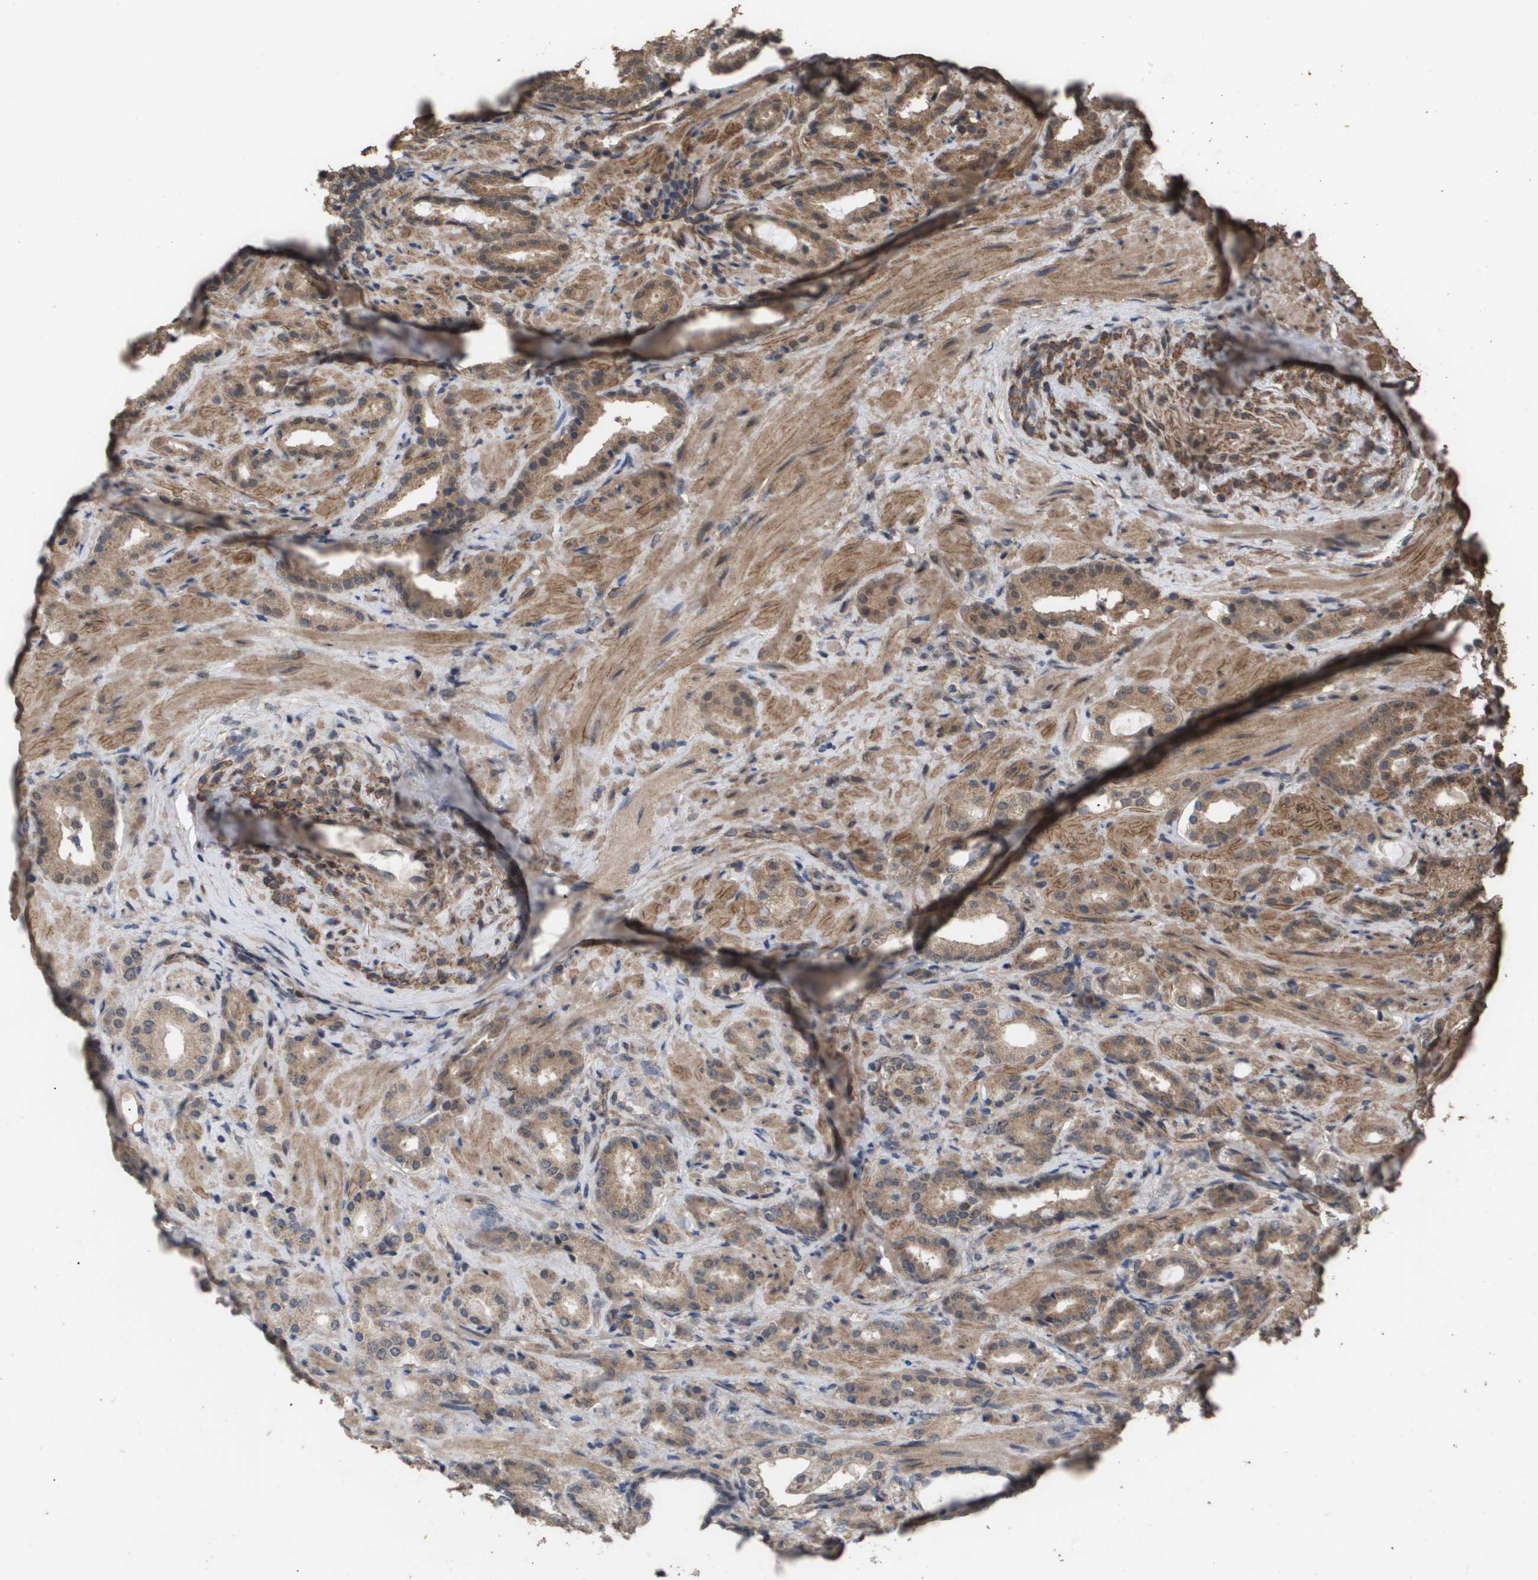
{"staining": {"intensity": "moderate", "quantity": ">75%", "location": "cytoplasmic/membranous"}, "tissue": "prostate cancer", "cell_type": "Tumor cells", "image_type": "cancer", "snomed": [{"axis": "morphology", "description": "Adenocarcinoma, High grade"}, {"axis": "topography", "description": "Prostate"}], "caption": "About >75% of tumor cells in prostate cancer (high-grade adenocarcinoma) exhibit moderate cytoplasmic/membranous protein expression as visualized by brown immunohistochemical staining.", "gene": "CUL5", "patient": {"sex": "male", "age": 64}}